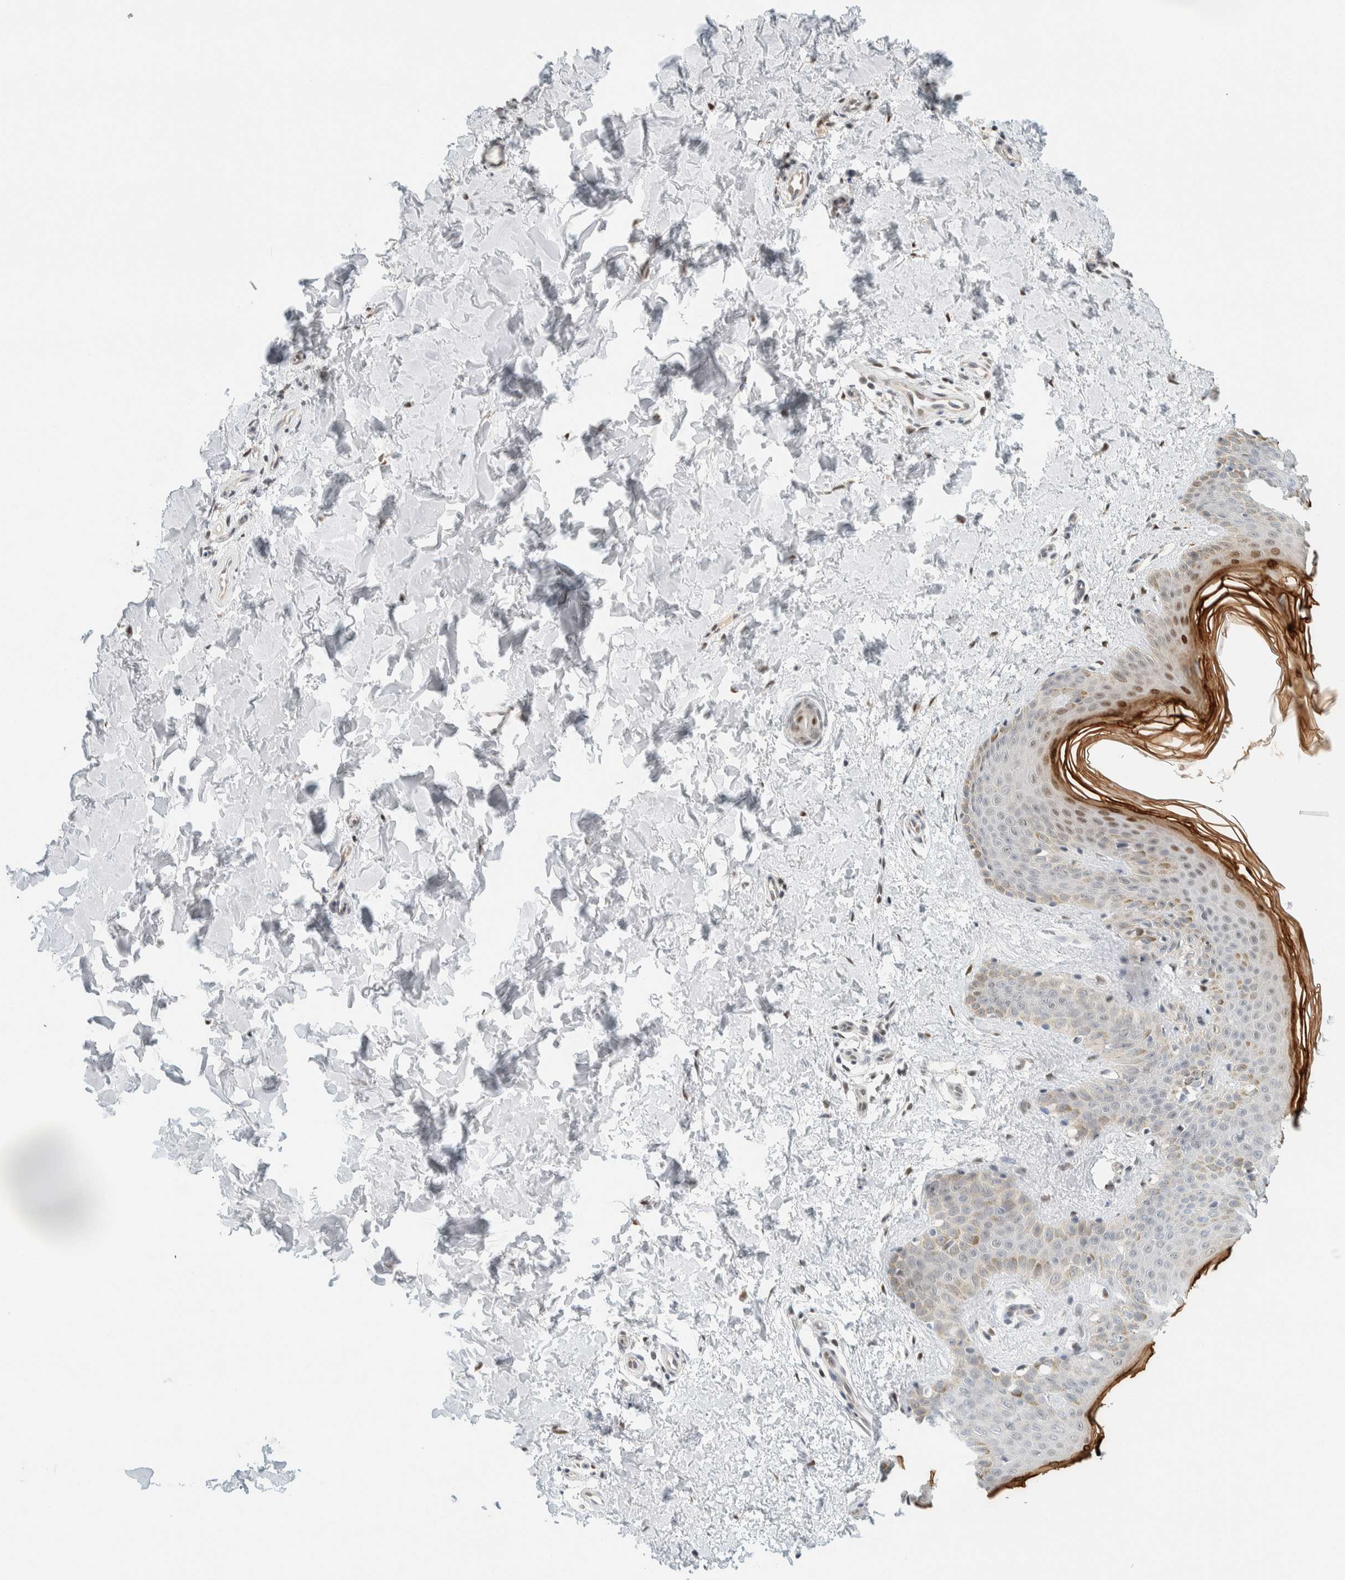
{"staining": {"intensity": "moderate", "quantity": ">75%", "location": "nuclear"}, "tissue": "skin", "cell_type": "Fibroblasts", "image_type": "normal", "snomed": [{"axis": "morphology", "description": "Normal tissue, NOS"}, {"axis": "morphology", "description": "Neoplasm, benign, NOS"}, {"axis": "topography", "description": "Skin"}, {"axis": "topography", "description": "Soft tissue"}], "caption": "A photomicrograph of human skin stained for a protein demonstrates moderate nuclear brown staining in fibroblasts. (DAB (3,3'-diaminobenzidine) IHC with brightfield microscopy, high magnification).", "gene": "ZNF683", "patient": {"sex": "male", "age": 26}}